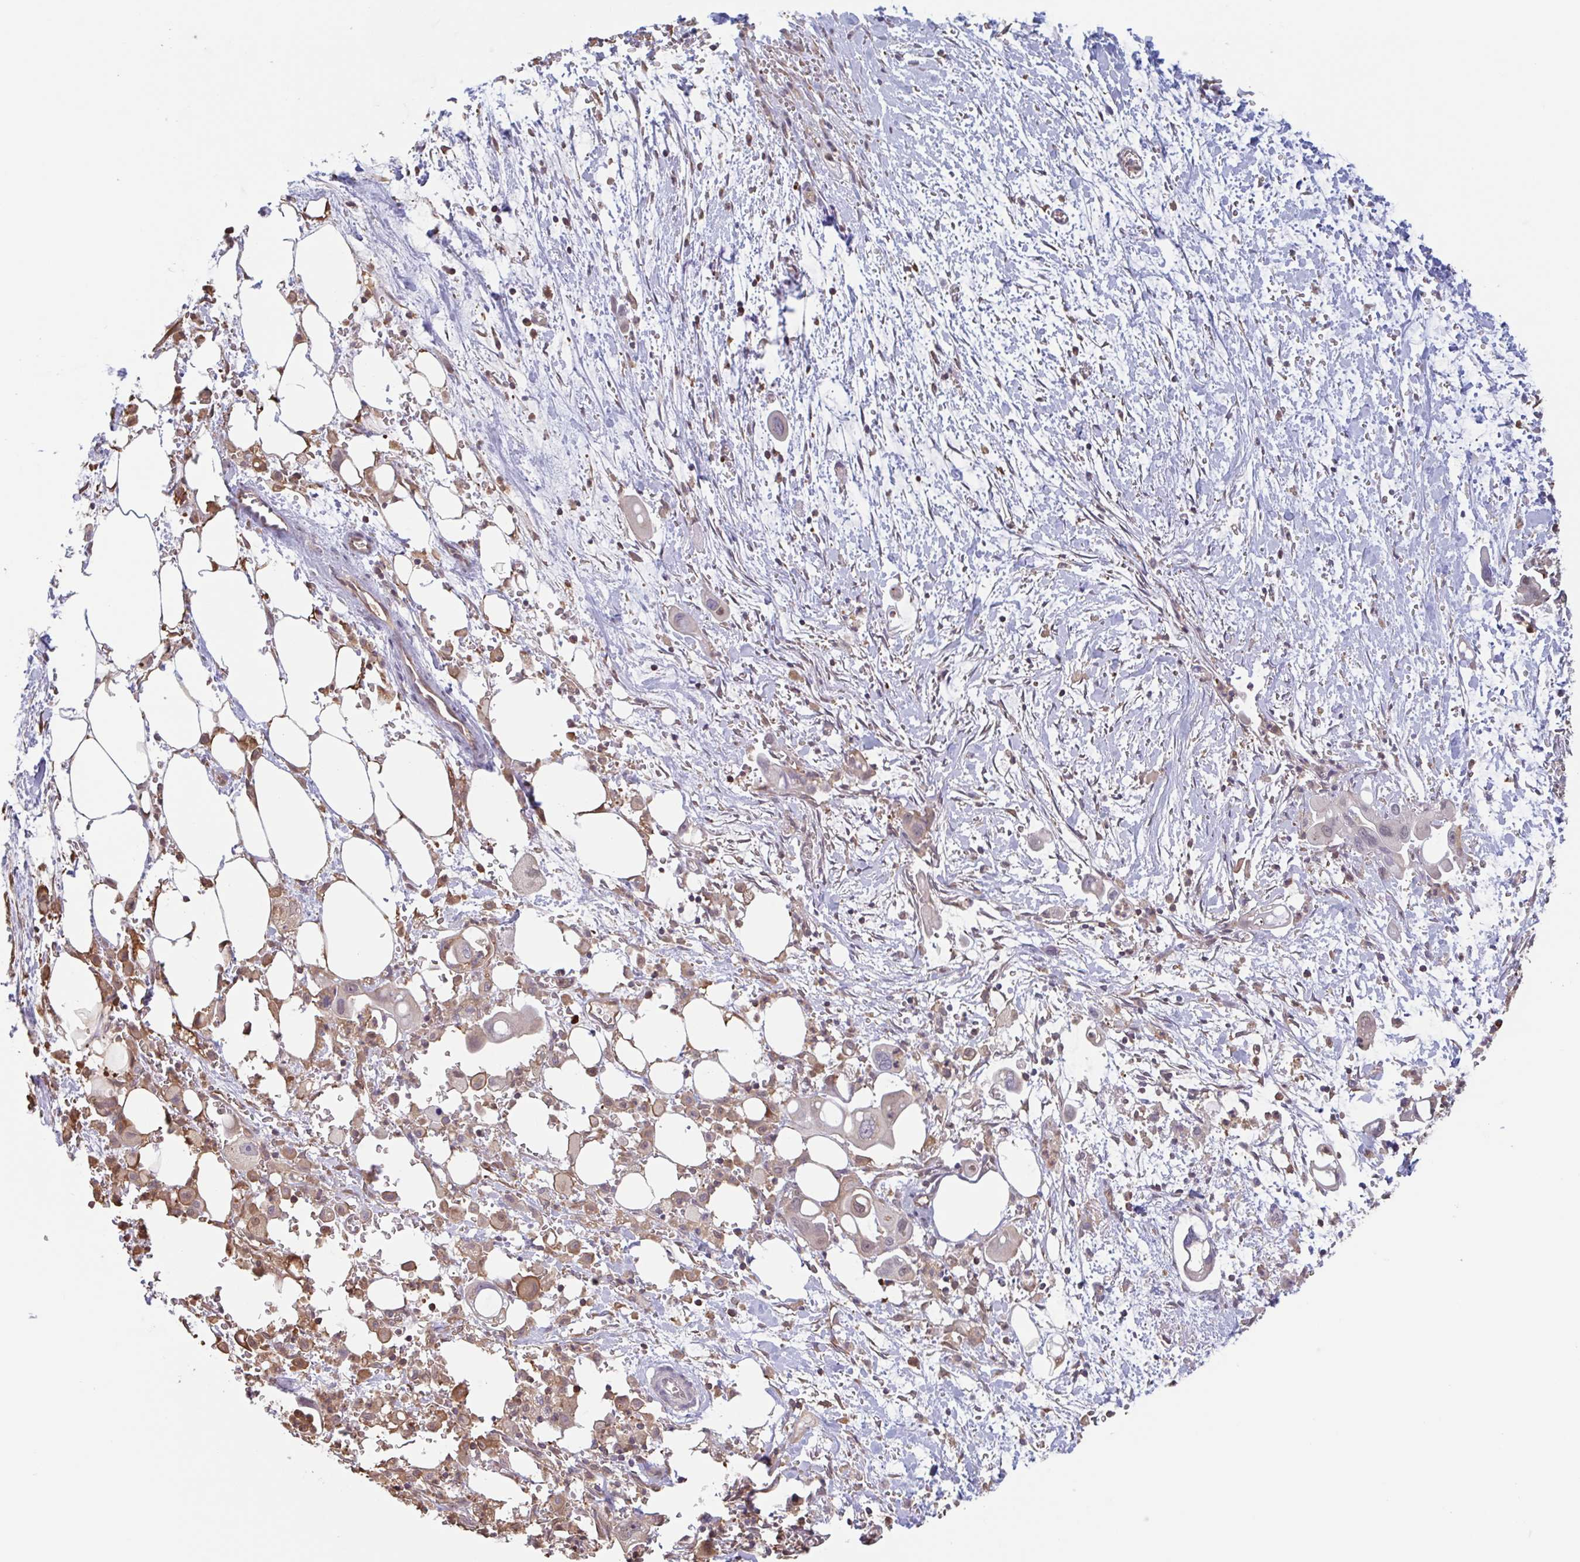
{"staining": {"intensity": "negative", "quantity": "none", "location": "none"}, "tissue": "pancreatic cancer", "cell_type": "Tumor cells", "image_type": "cancer", "snomed": [{"axis": "morphology", "description": "Adenocarcinoma, NOS"}, {"axis": "topography", "description": "Pancreas"}], "caption": "DAB (3,3'-diaminobenzidine) immunohistochemical staining of human pancreatic cancer reveals no significant expression in tumor cells.", "gene": "OTOP2", "patient": {"sex": "male", "age": 61}}